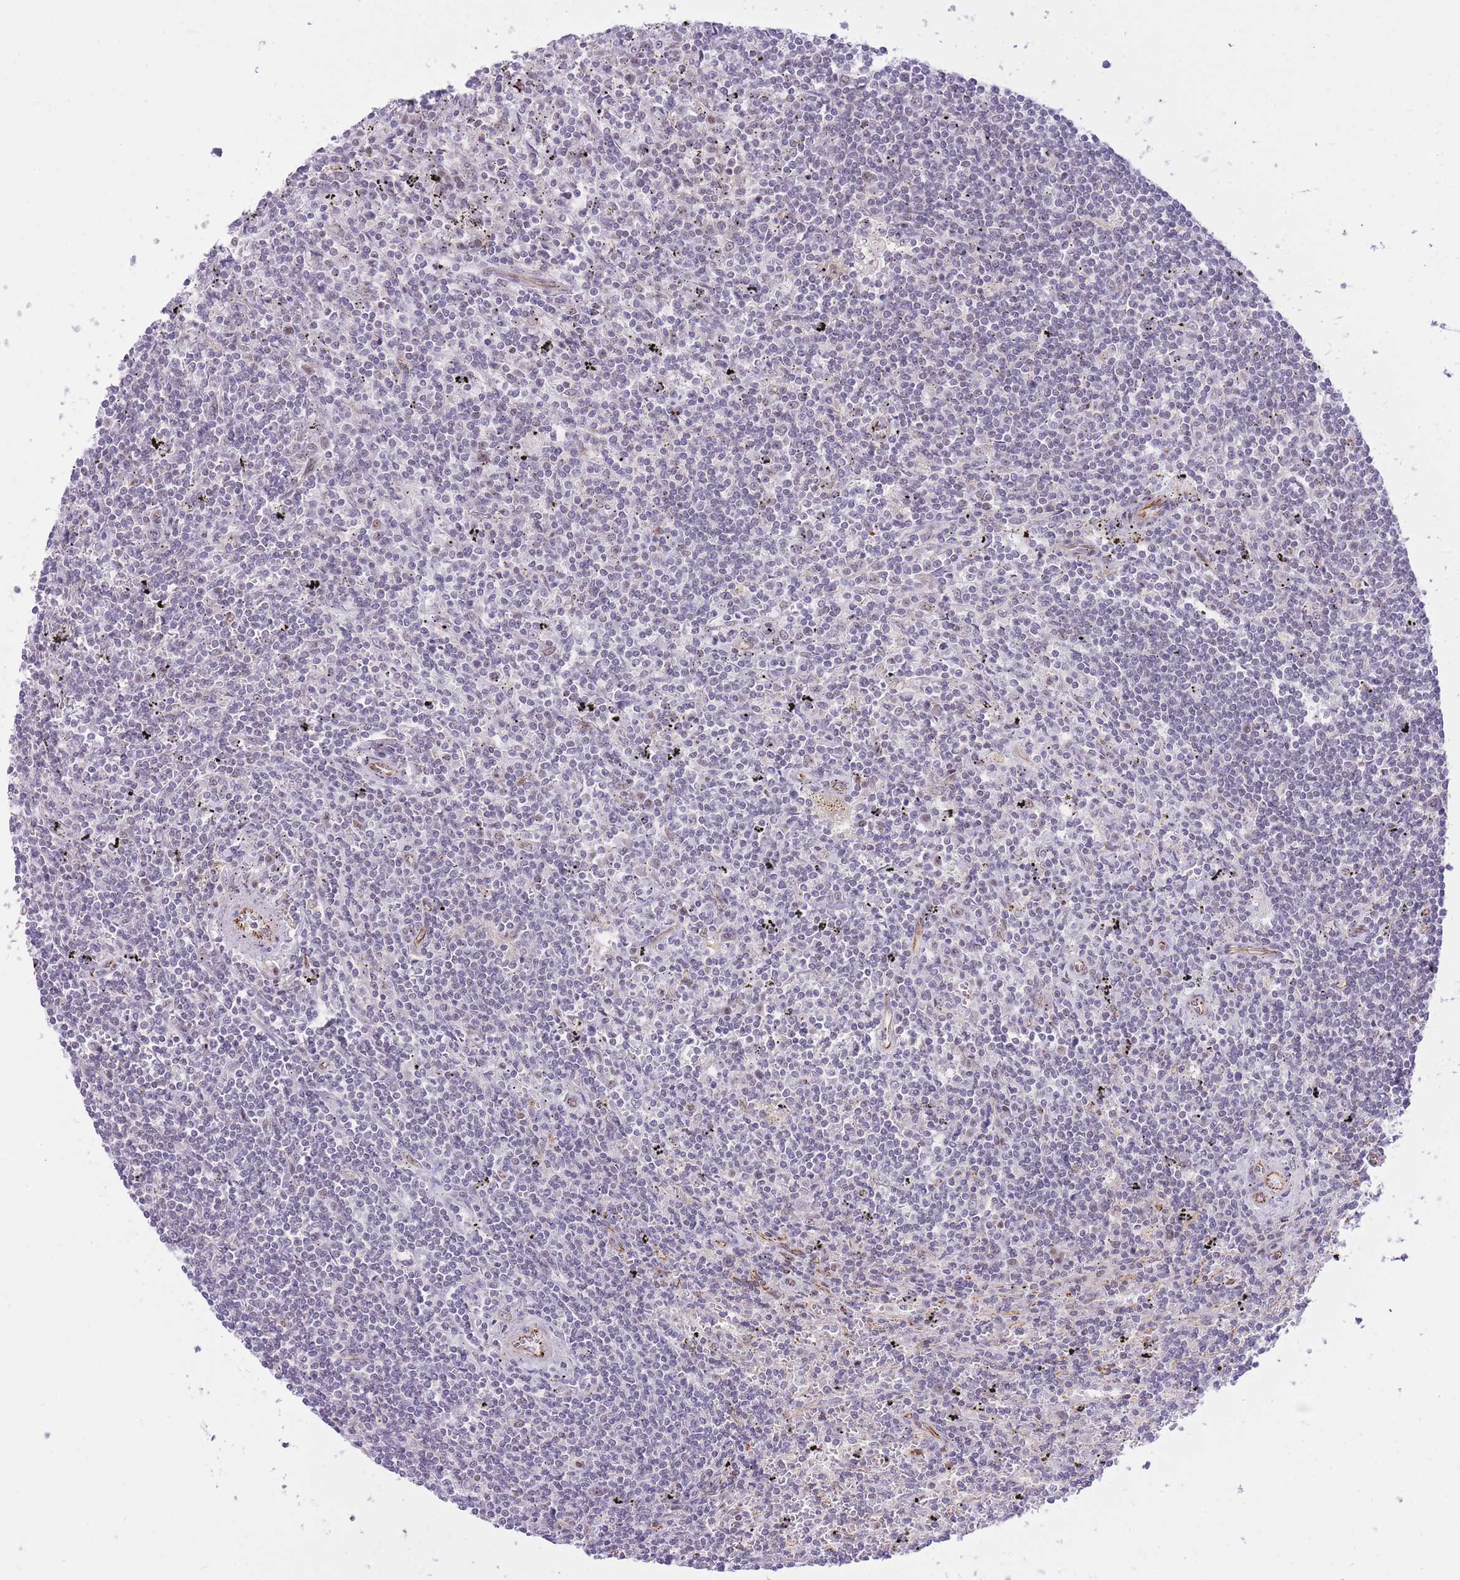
{"staining": {"intensity": "negative", "quantity": "none", "location": "none"}, "tissue": "lymphoma", "cell_type": "Tumor cells", "image_type": "cancer", "snomed": [{"axis": "morphology", "description": "Malignant lymphoma, non-Hodgkin's type, Low grade"}, {"axis": "topography", "description": "Spleen"}], "caption": "Immunohistochemistry (IHC) of human malignant lymphoma, non-Hodgkin's type (low-grade) exhibits no positivity in tumor cells. (DAB immunohistochemistry with hematoxylin counter stain).", "gene": "ELL", "patient": {"sex": "male", "age": 76}}